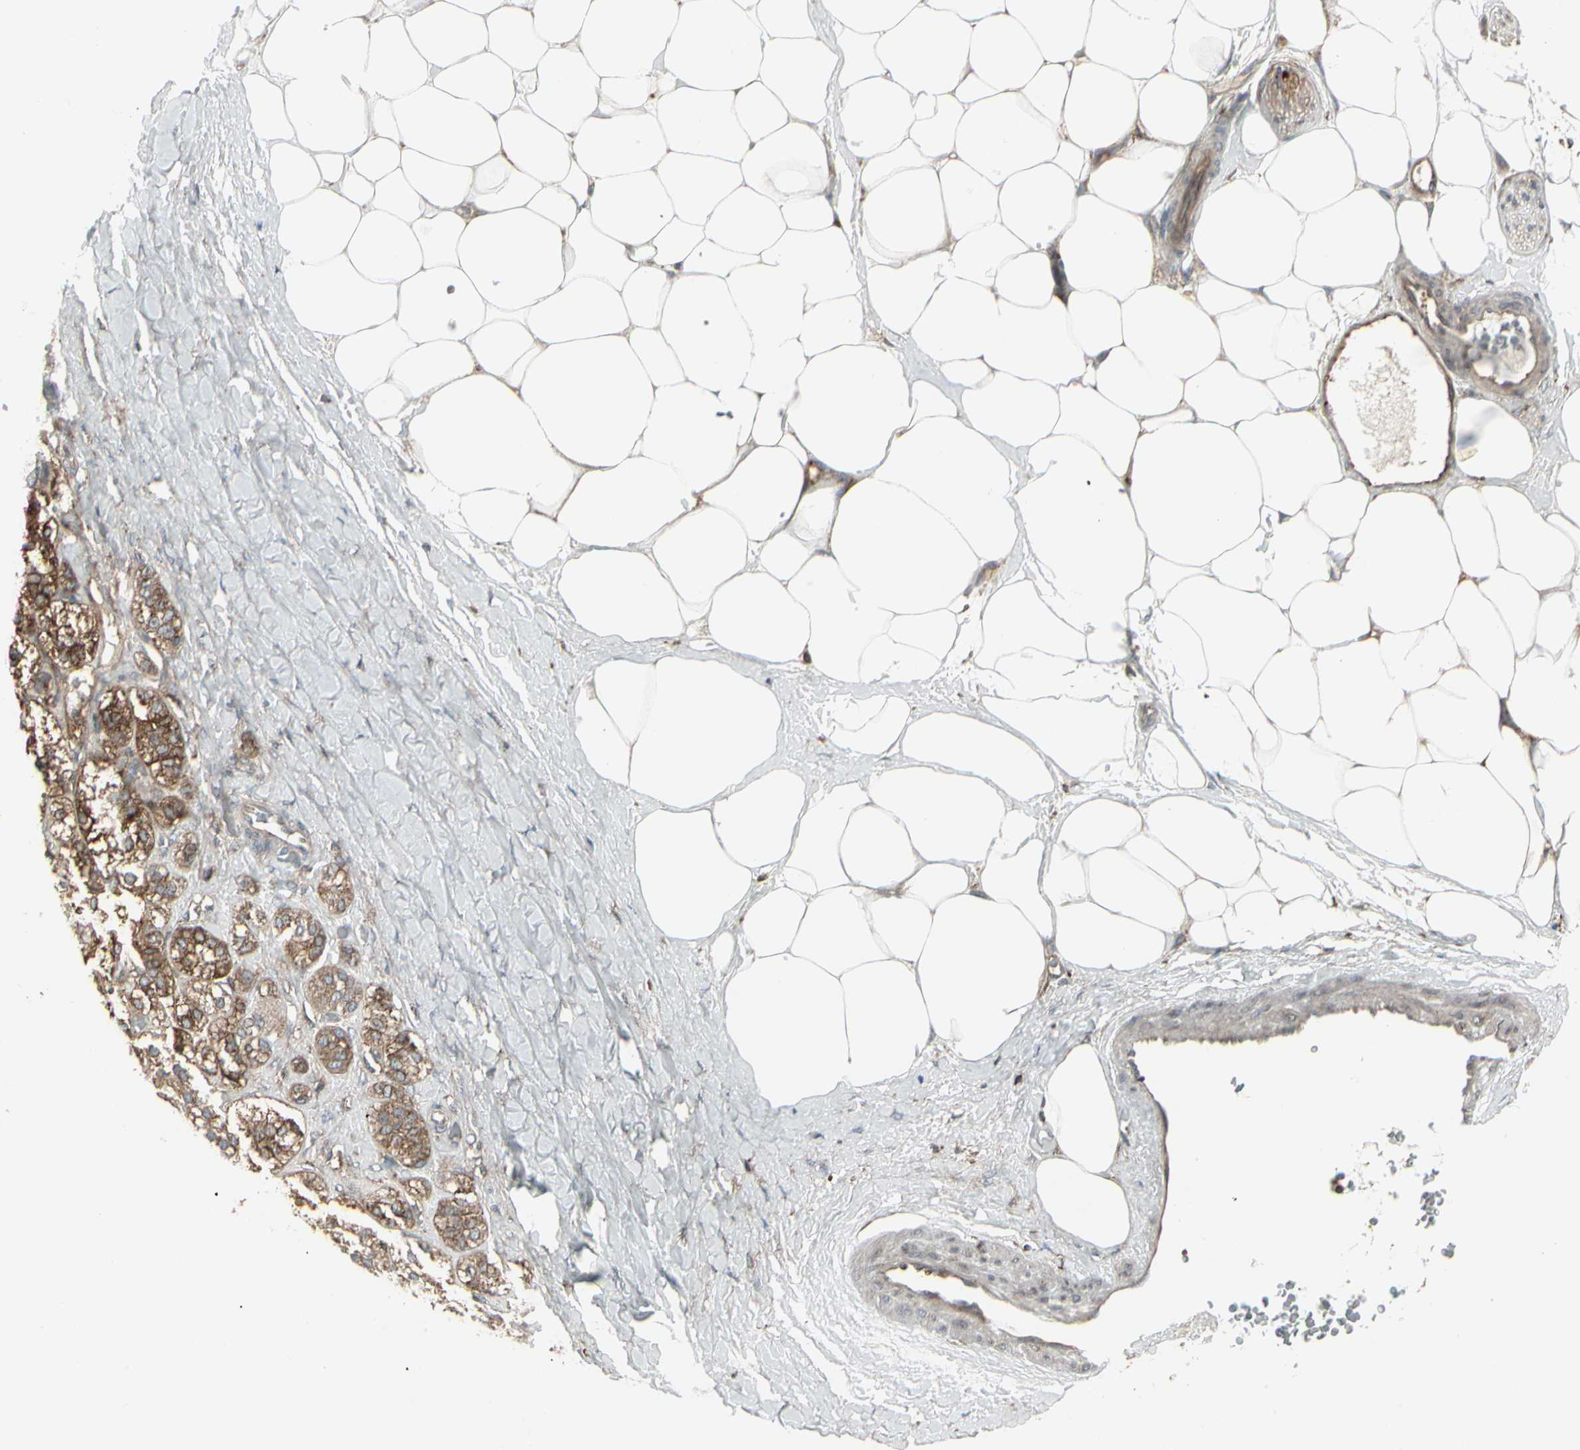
{"staining": {"intensity": "strong", "quantity": ">75%", "location": "cytoplasmic/membranous"}, "tissue": "adrenal gland", "cell_type": "Glandular cells", "image_type": "normal", "snomed": [{"axis": "morphology", "description": "Normal tissue, NOS"}, {"axis": "topography", "description": "Adrenal gland"}], "caption": "Immunohistochemical staining of benign human adrenal gland demonstrates >75% levels of strong cytoplasmic/membranous protein expression in approximately >75% of glandular cells.", "gene": "EPS15", "patient": {"sex": "male", "age": 57}}